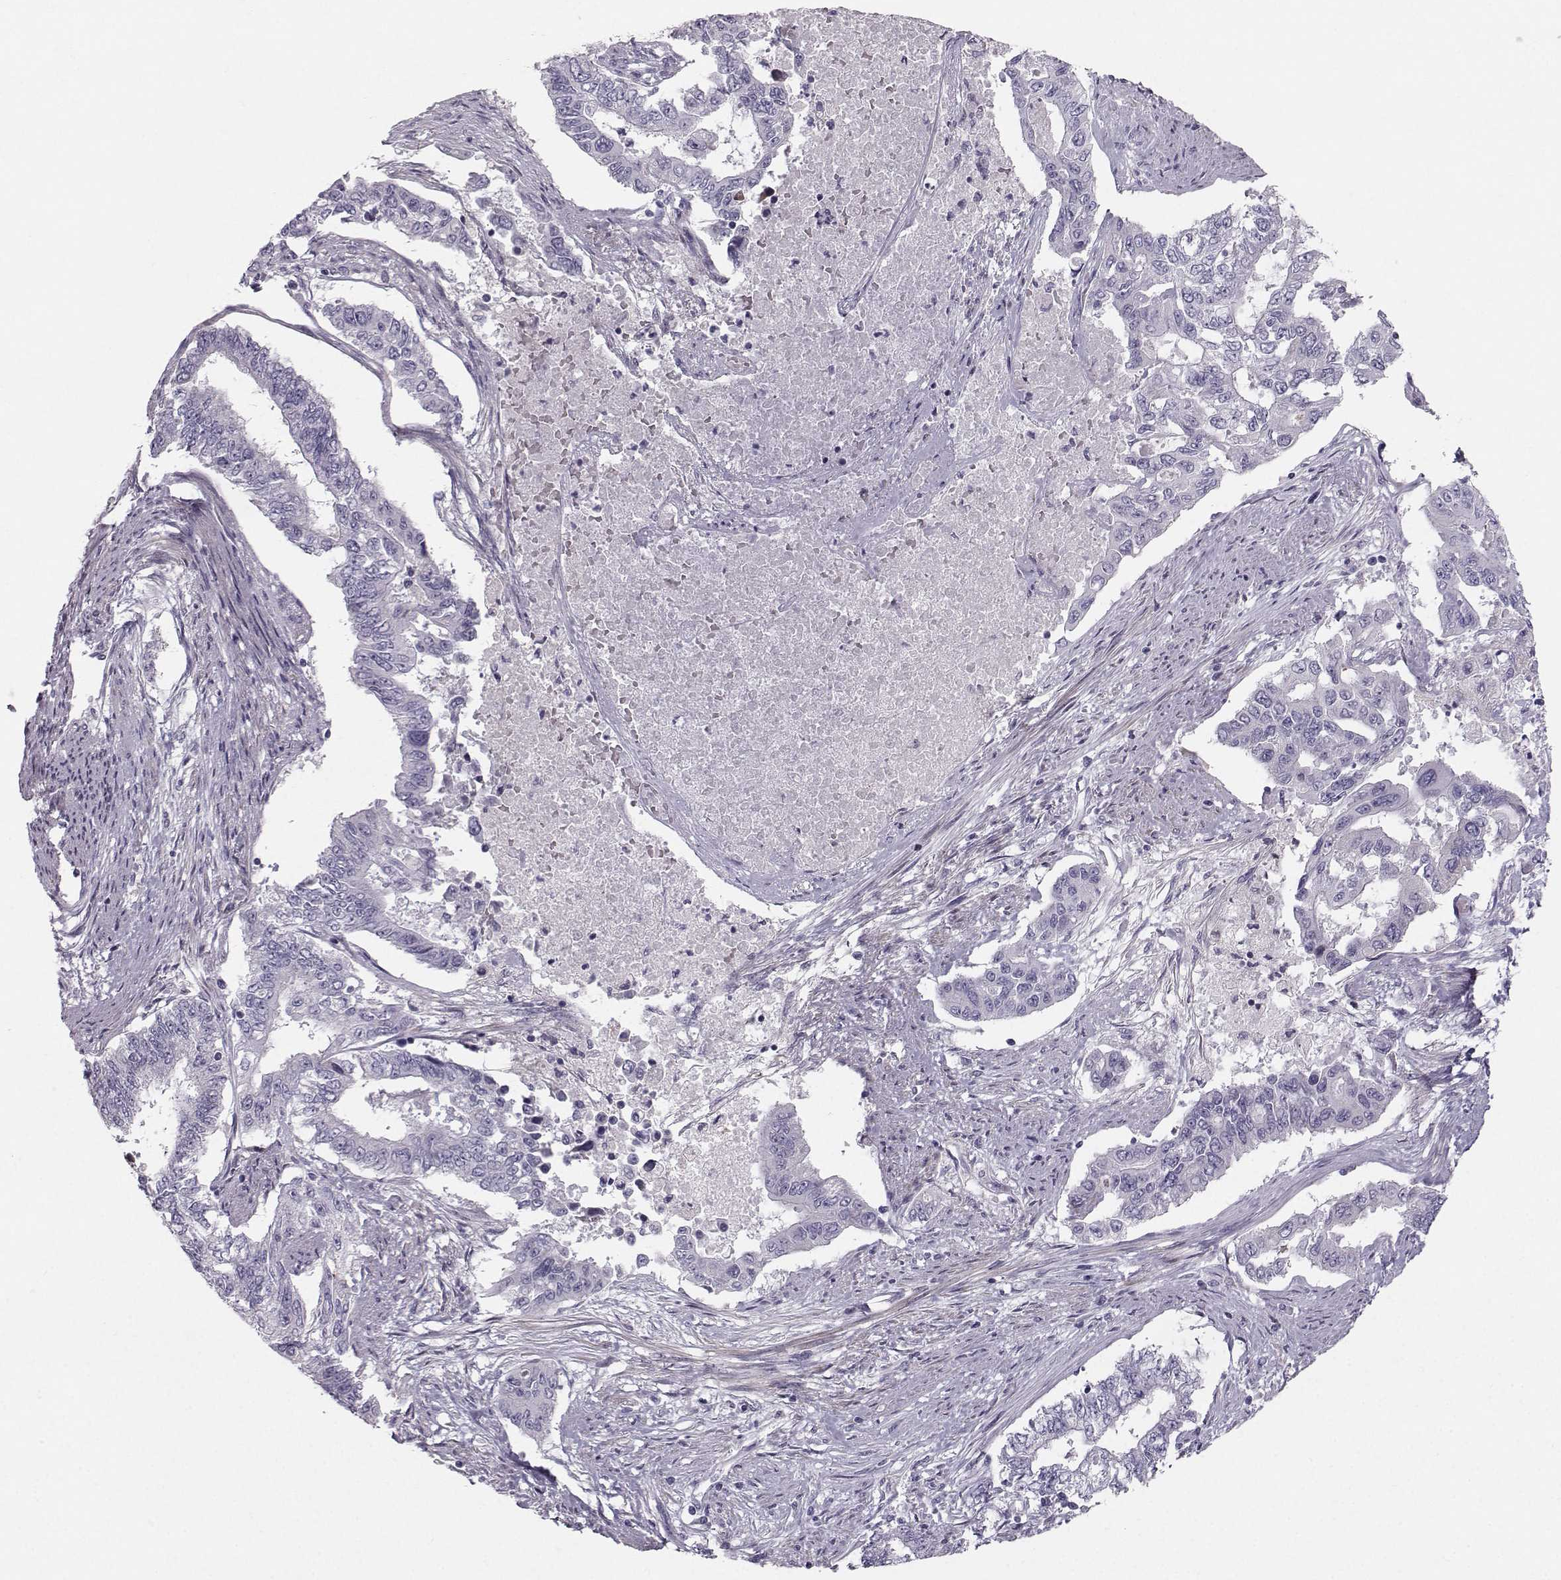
{"staining": {"intensity": "negative", "quantity": "none", "location": "none"}, "tissue": "endometrial cancer", "cell_type": "Tumor cells", "image_type": "cancer", "snomed": [{"axis": "morphology", "description": "Adenocarcinoma, NOS"}, {"axis": "topography", "description": "Uterus"}], "caption": "High magnification brightfield microscopy of endometrial adenocarcinoma stained with DAB (3,3'-diaminobenzidine) (brown) and counterstained with hematoxylin (blue): tumor cells show no significant expression.", "gene": "CASR", "patient": {"sex": "female", "age": 59}}